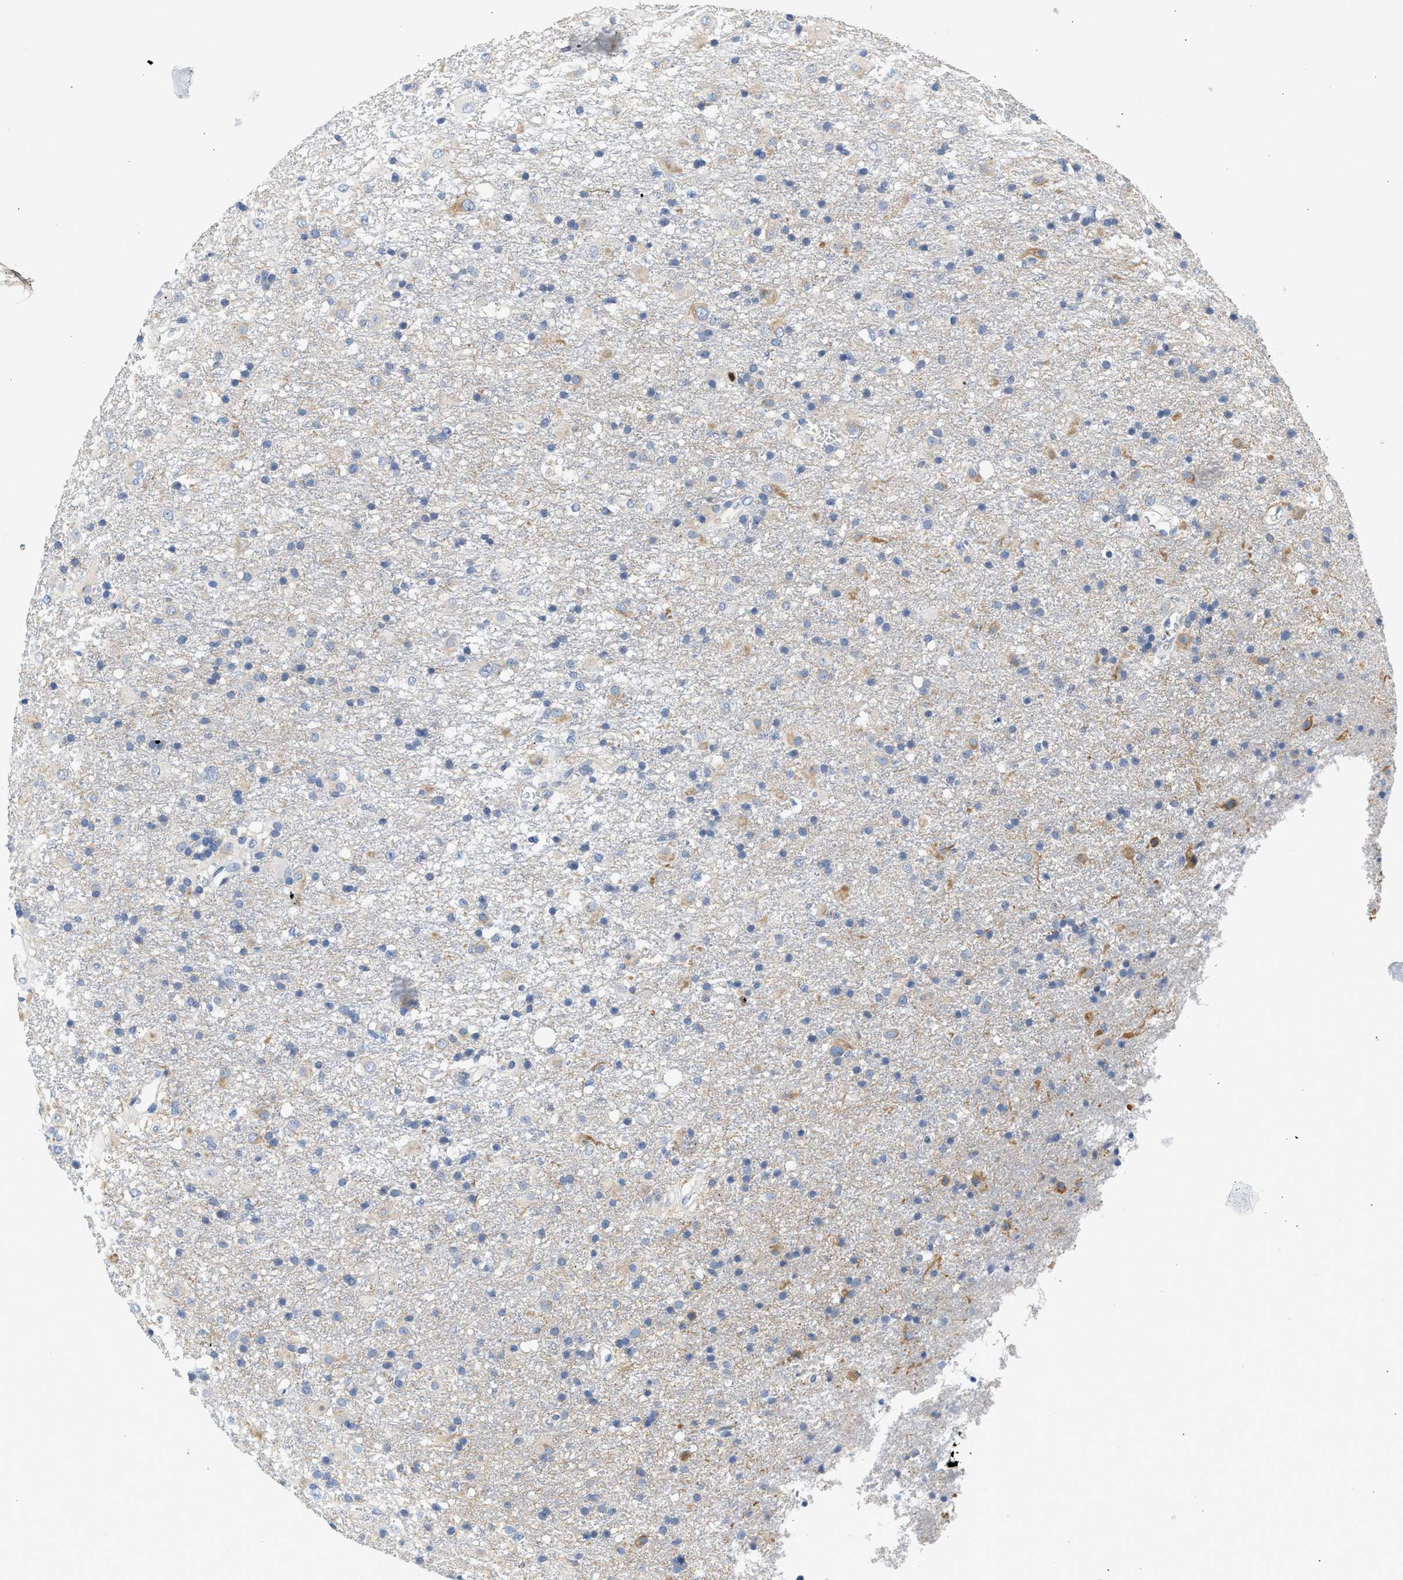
{"staining": {"intensity": "moderate", "quantity": "<25%", "location": "cytoplasmic/membranous"}, "tissue": "glioma", "cell_type": "Tumor cells", "image_type": "cancer", "snomed": [{"axis": "morphology", "description": "Glioma, malignant, Low grade"}, {"axis": "topography", "description": "Brain"}], "caption": "IHC (DAB (3,3'-diaminobenzidine)) staining of human low-grade glioma (malignant) shows moderate cytoplasmic/membranous protein staining in approximately <25% of tumor cells. Immunohistochemistry (ihc) stains the protein of interest in brown and the nuclei are stained blue.", "gene": "SLIT2", "patient": {"sex": "male", "age": 65}}